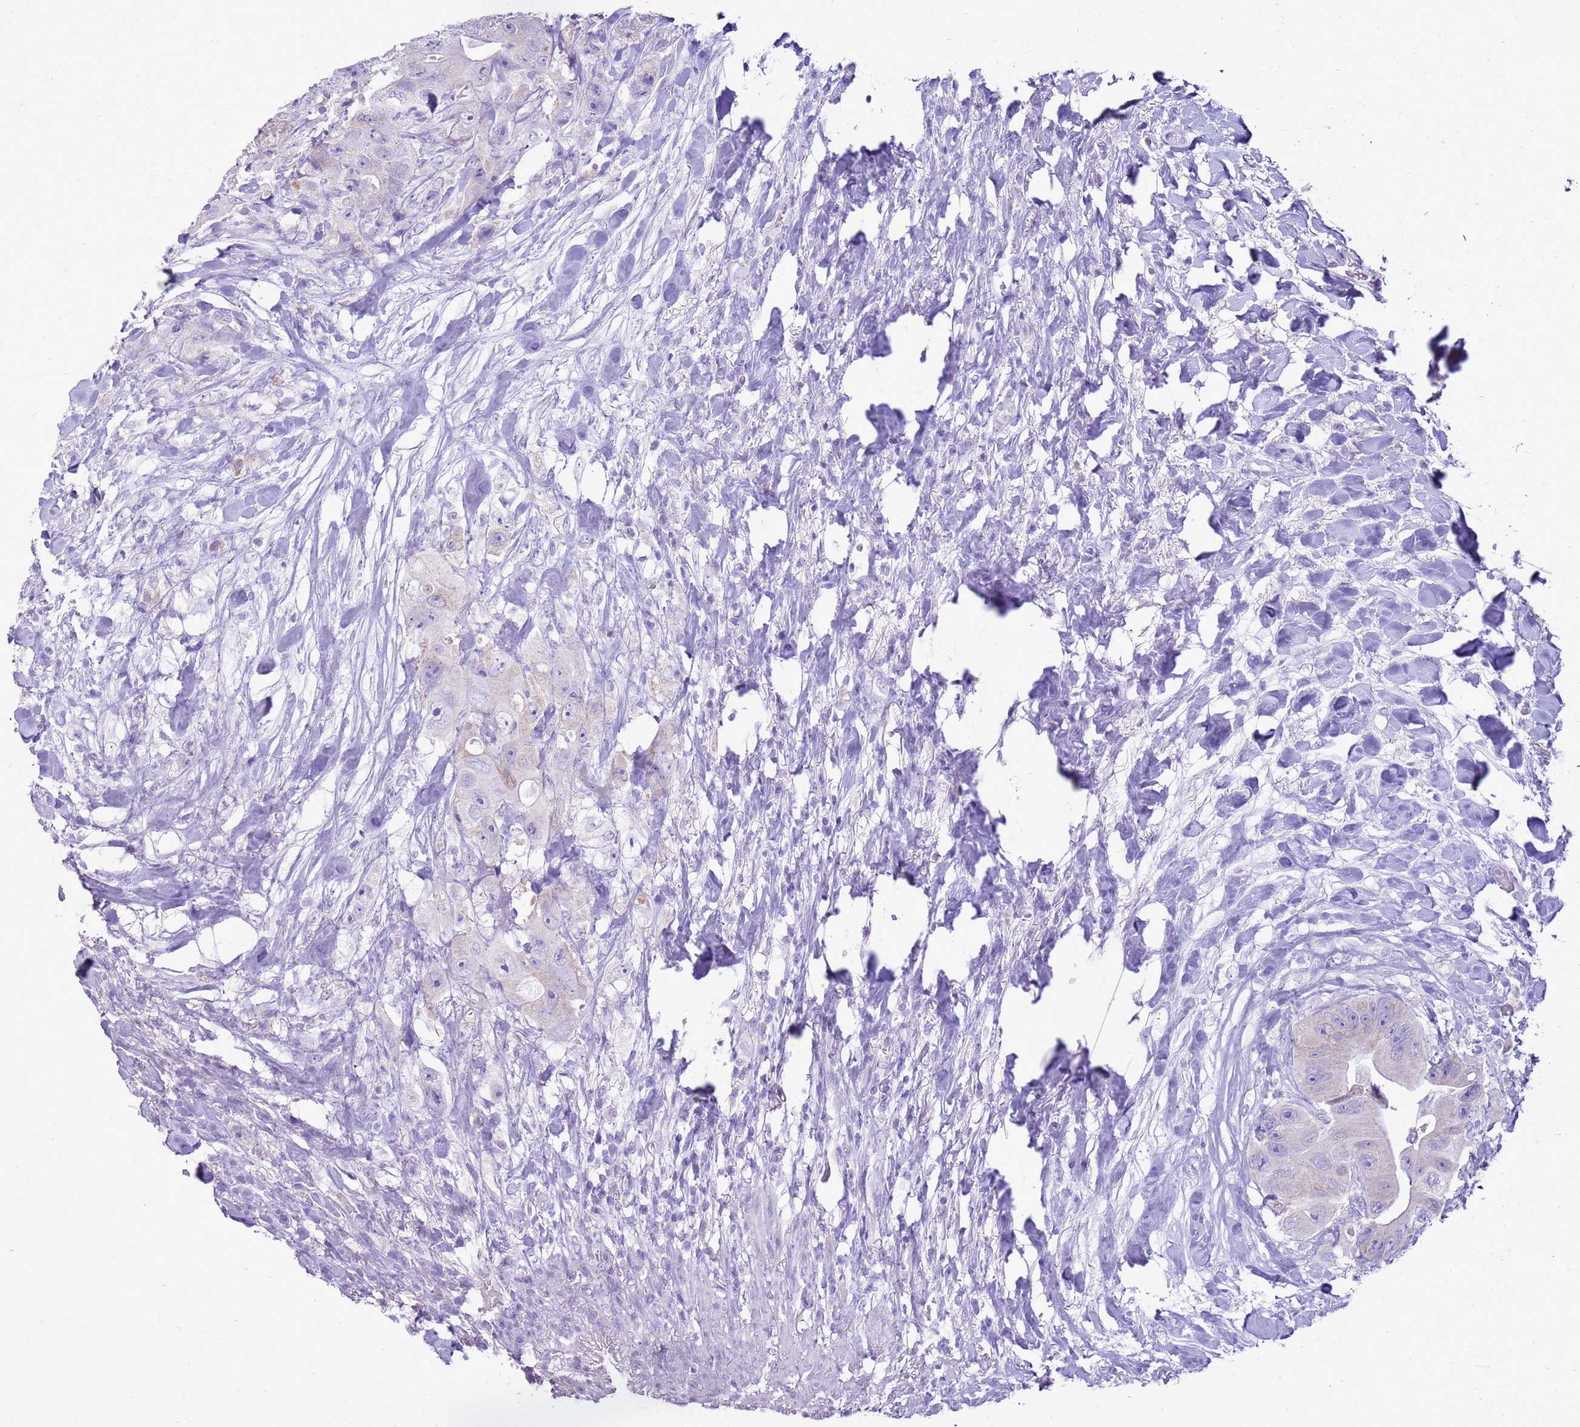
{"staining": {"intensity": "negative", "quantity": "none", "location": "none"}, "tissue": "colorectal cancer", "cell_type": "Tumor cells", "image_type": "cancer", "snomed": [{"axis": "morphology", "description": "Adenocarcinoma, NOS"}, {"axis": "topography", "description": "Colon"}], "caption": "Protein analysis of colorectal adenocarcinoma demonstrates no significant expression in tumor cells. The staining is performed using DAB brown chromogen with nuclei counter-stained in using hematoxylin.", "gene": "FABP2", "patient": {"sex": "female", "age": 46}}